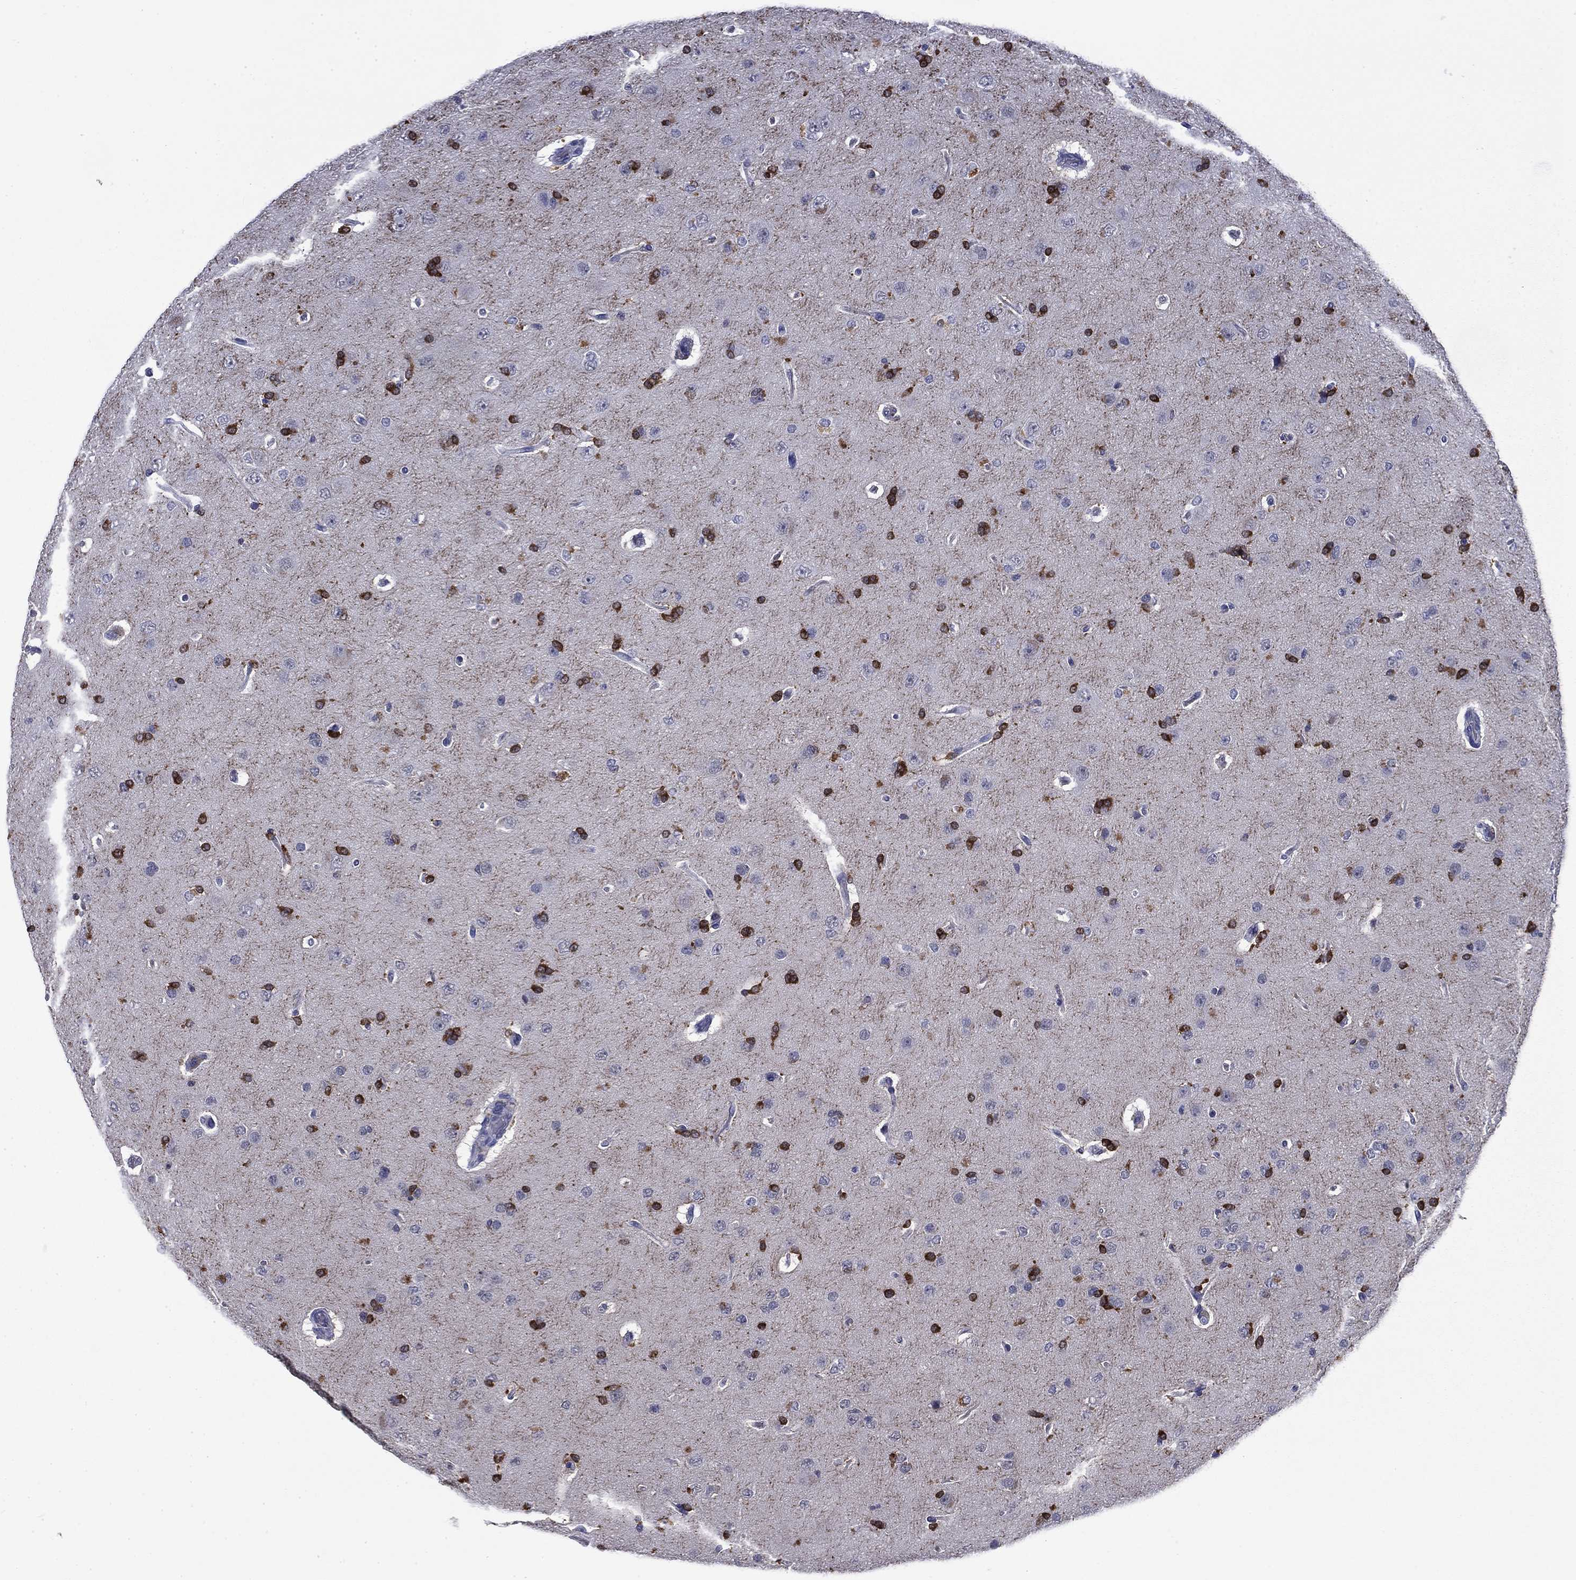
{"staining": {"intensity": "strong", "quantity": "<25%", "location": "cytoplasmic/membranous"}, "tissue": "glioma", "cell_type": "Tumor cells", "image_type": "cancer", "snomed": [{"axis": "morphology", "description": "Glioma, malignant, NOS"}, {"axis": "topography", "description": "Cerebral cortex"}], "caption": "This is an image of immunohistochemistry (IHC) staining of glioma, which shows strong staining in the cytoplasmic/membranous of tumor cells.", "gene": "BCL2L14", "patient": {"sex": "male", "age": 58}}